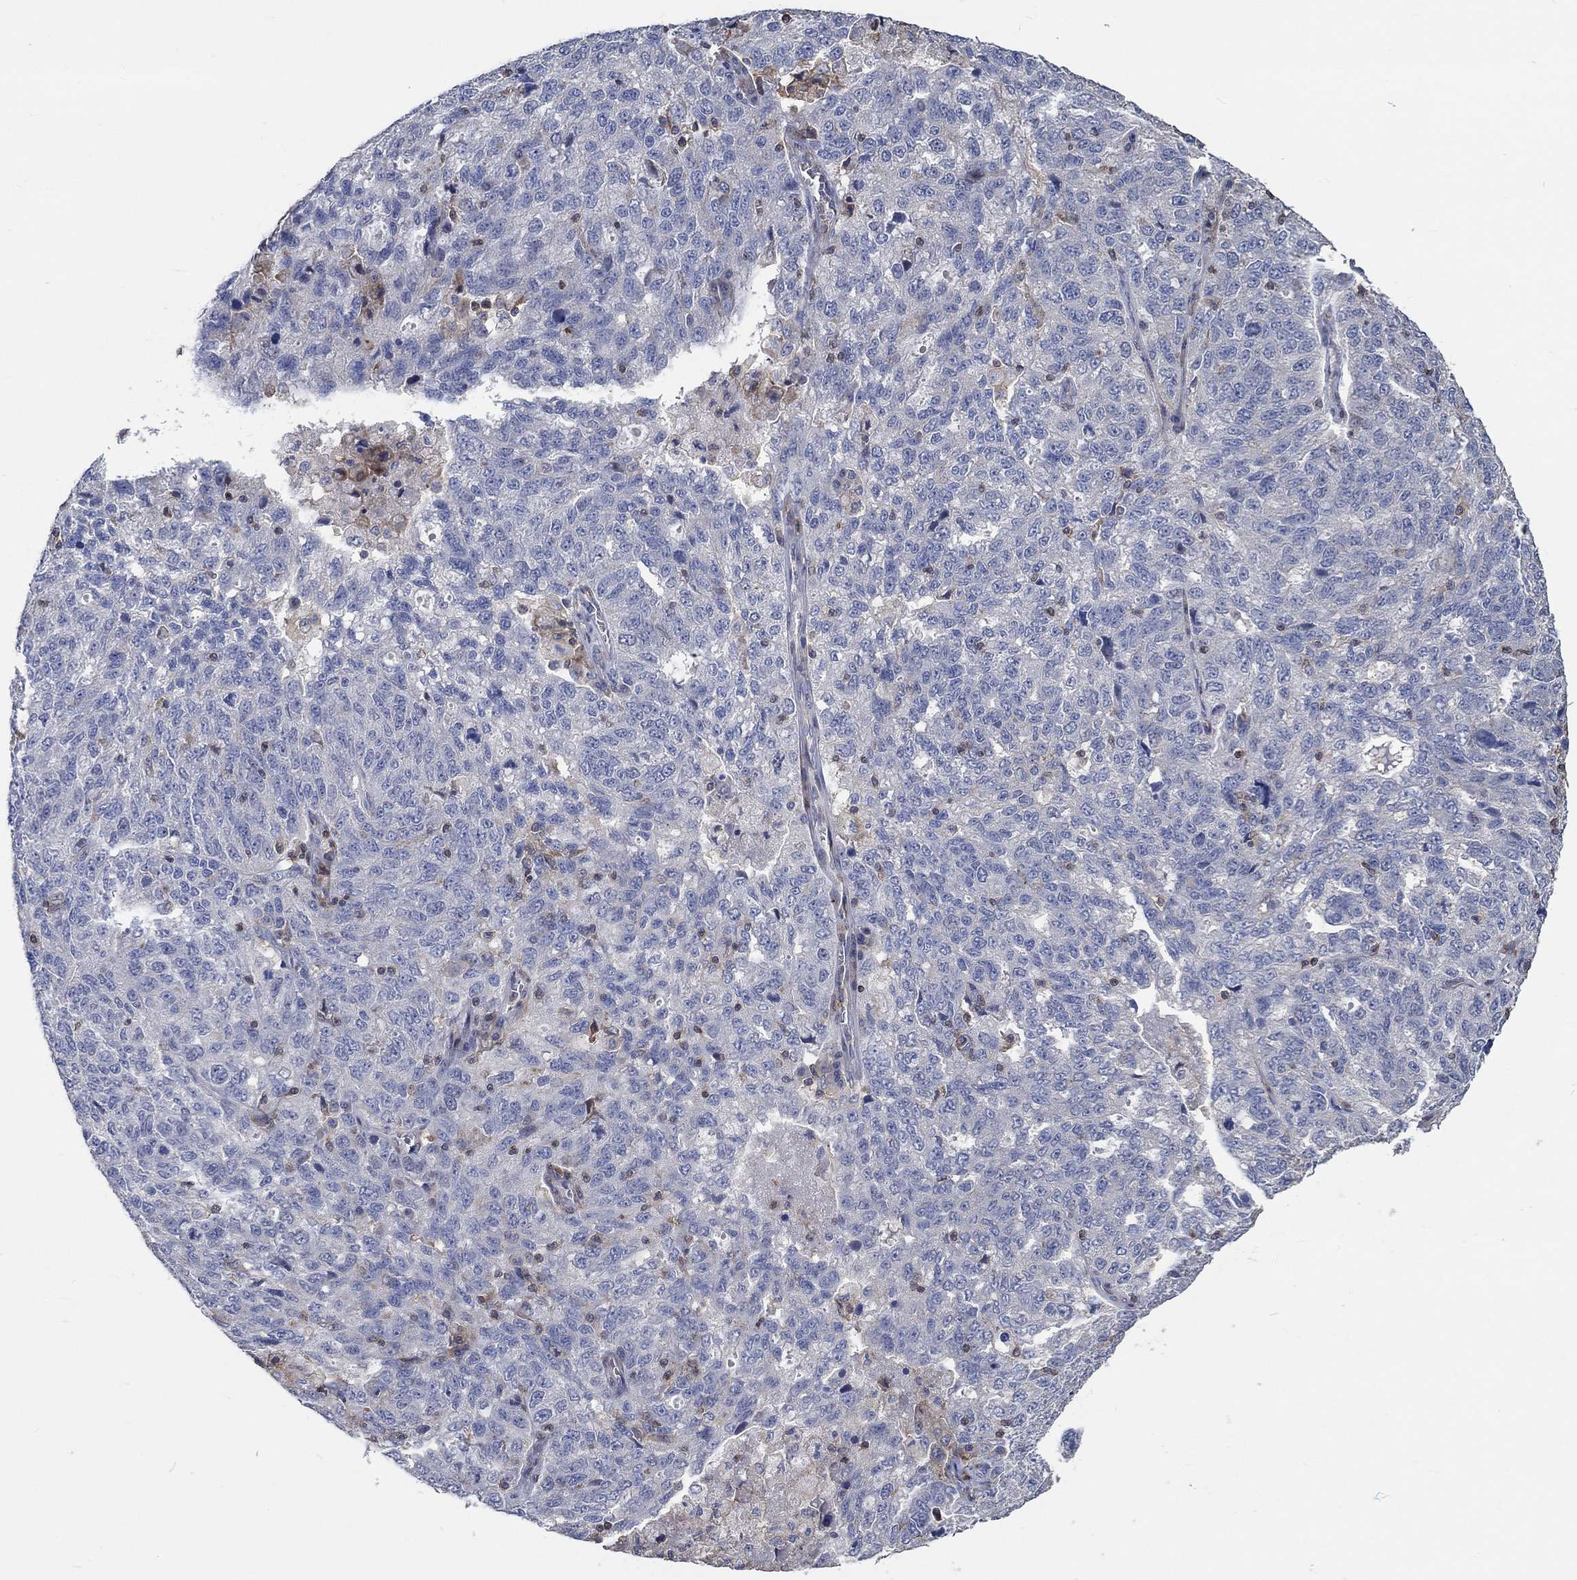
{"staining": {"intensity": "negative", "quantity": "none", "location": "none"}, "tissue": "ovarian cancer", "cell_type": "Tumor cells", "image_type": "cancer", "snomed": [{"axis": "morphology", "description": "Cystadenocarcinoma, serous, NOS"}, {"axis": "topography", "description": "Ovary"}], "caption": "The immunohistochemistry image has no significant positivity in tumor cells of serous cystadenocarcinoma (ovarian) tissue.", "gene": "TNFAIP8L3", "patient": {"sex": "female", "age": 71}}